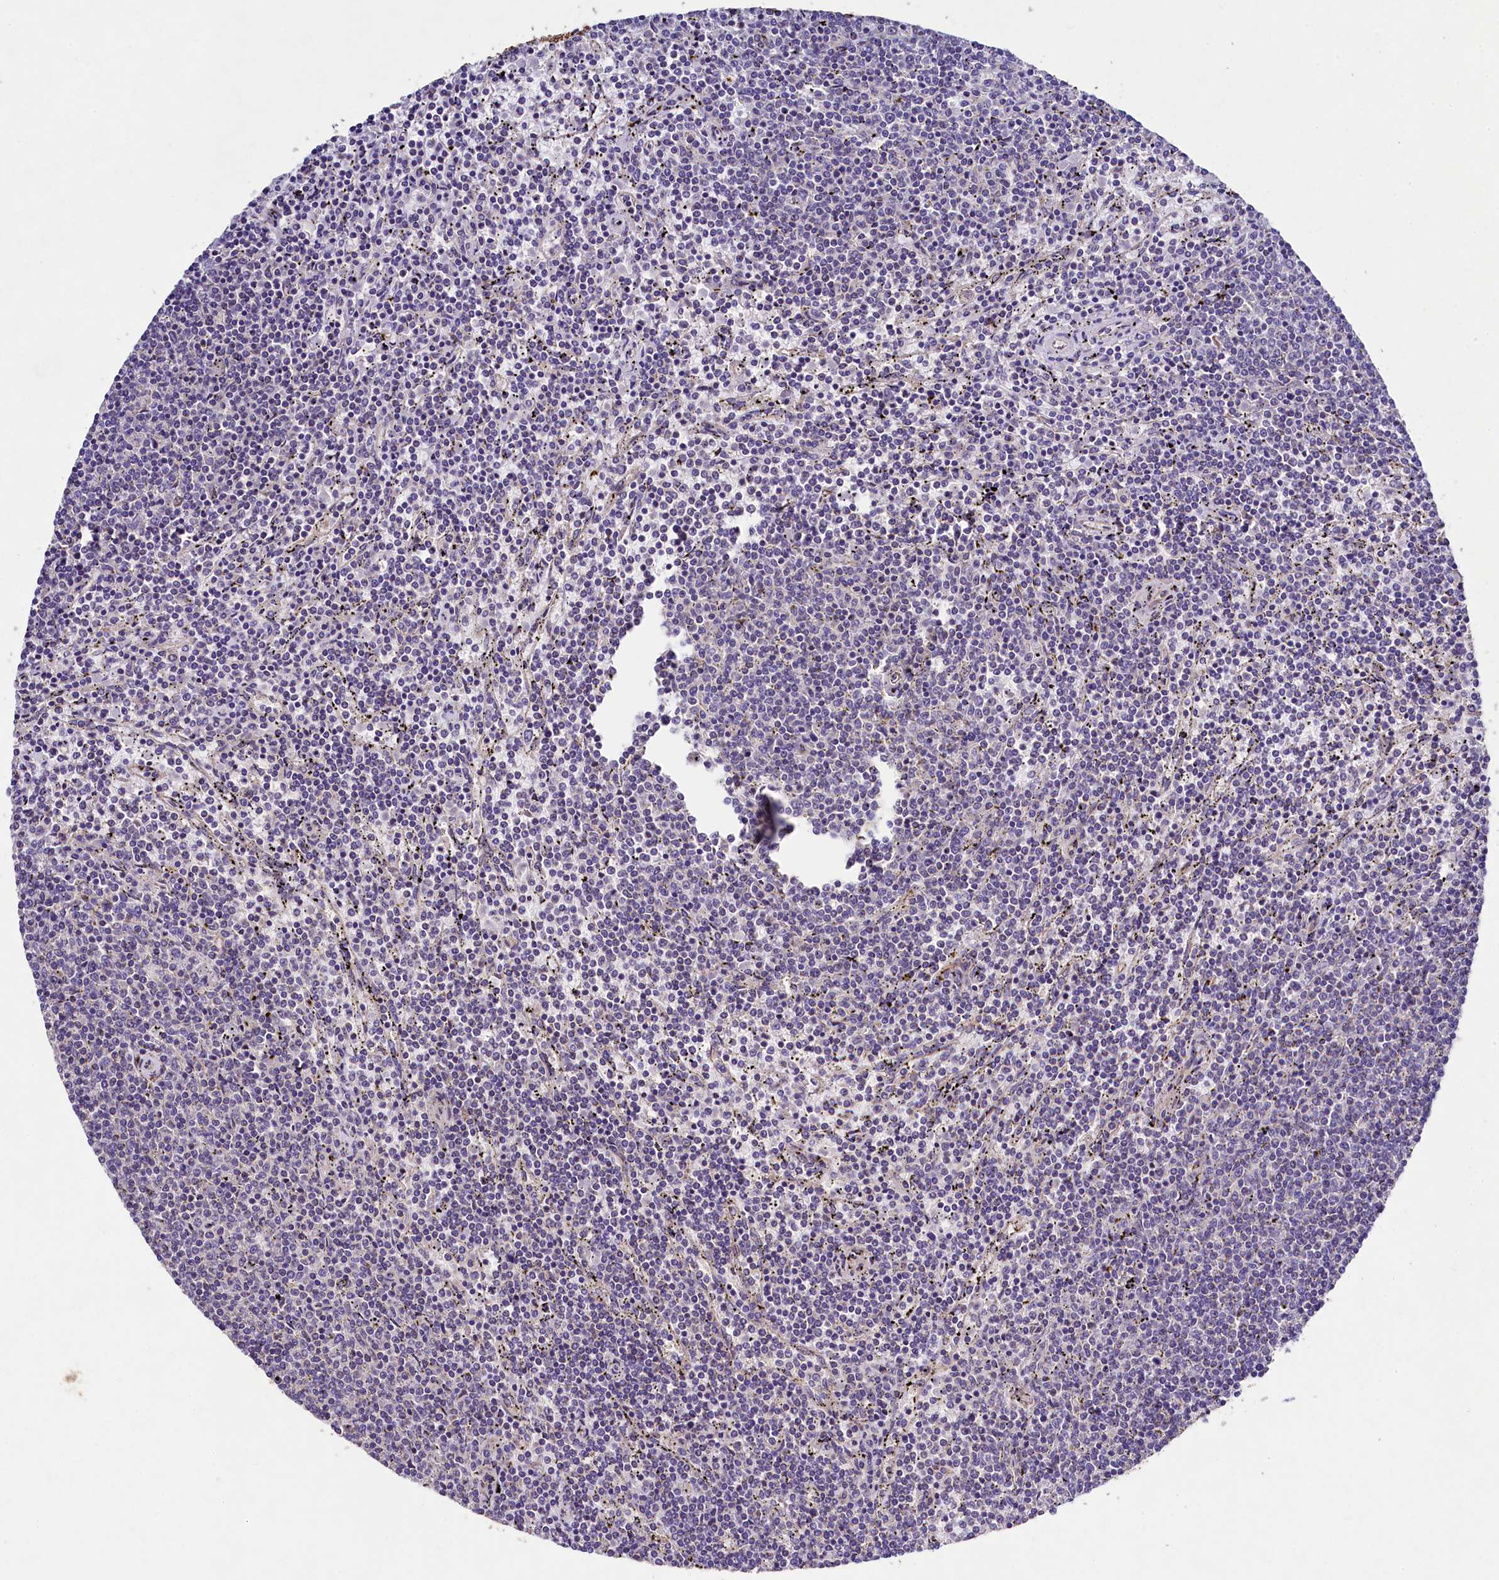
{"staining": {"intensity": "negative", "quantity": "none", "location": "none"}, "tissue": "lymphoma", "cell_type": "Tumor cells", "image_type": "cancer", "snomed": [{"axis": "morphology", "description": "Malignant lymphoma, non-Hodgkin's type, Low grade"}, {"axis": "topography", "description": "Spleen"}], "caption": "DAB immunohistochemical staining of malignant lymphoma, non-Hodgkin's type (low-grade) shows no significant staining in tumor cells.", "gene": "FXYD6", "patient": {"sex": "female", "age": 50}}